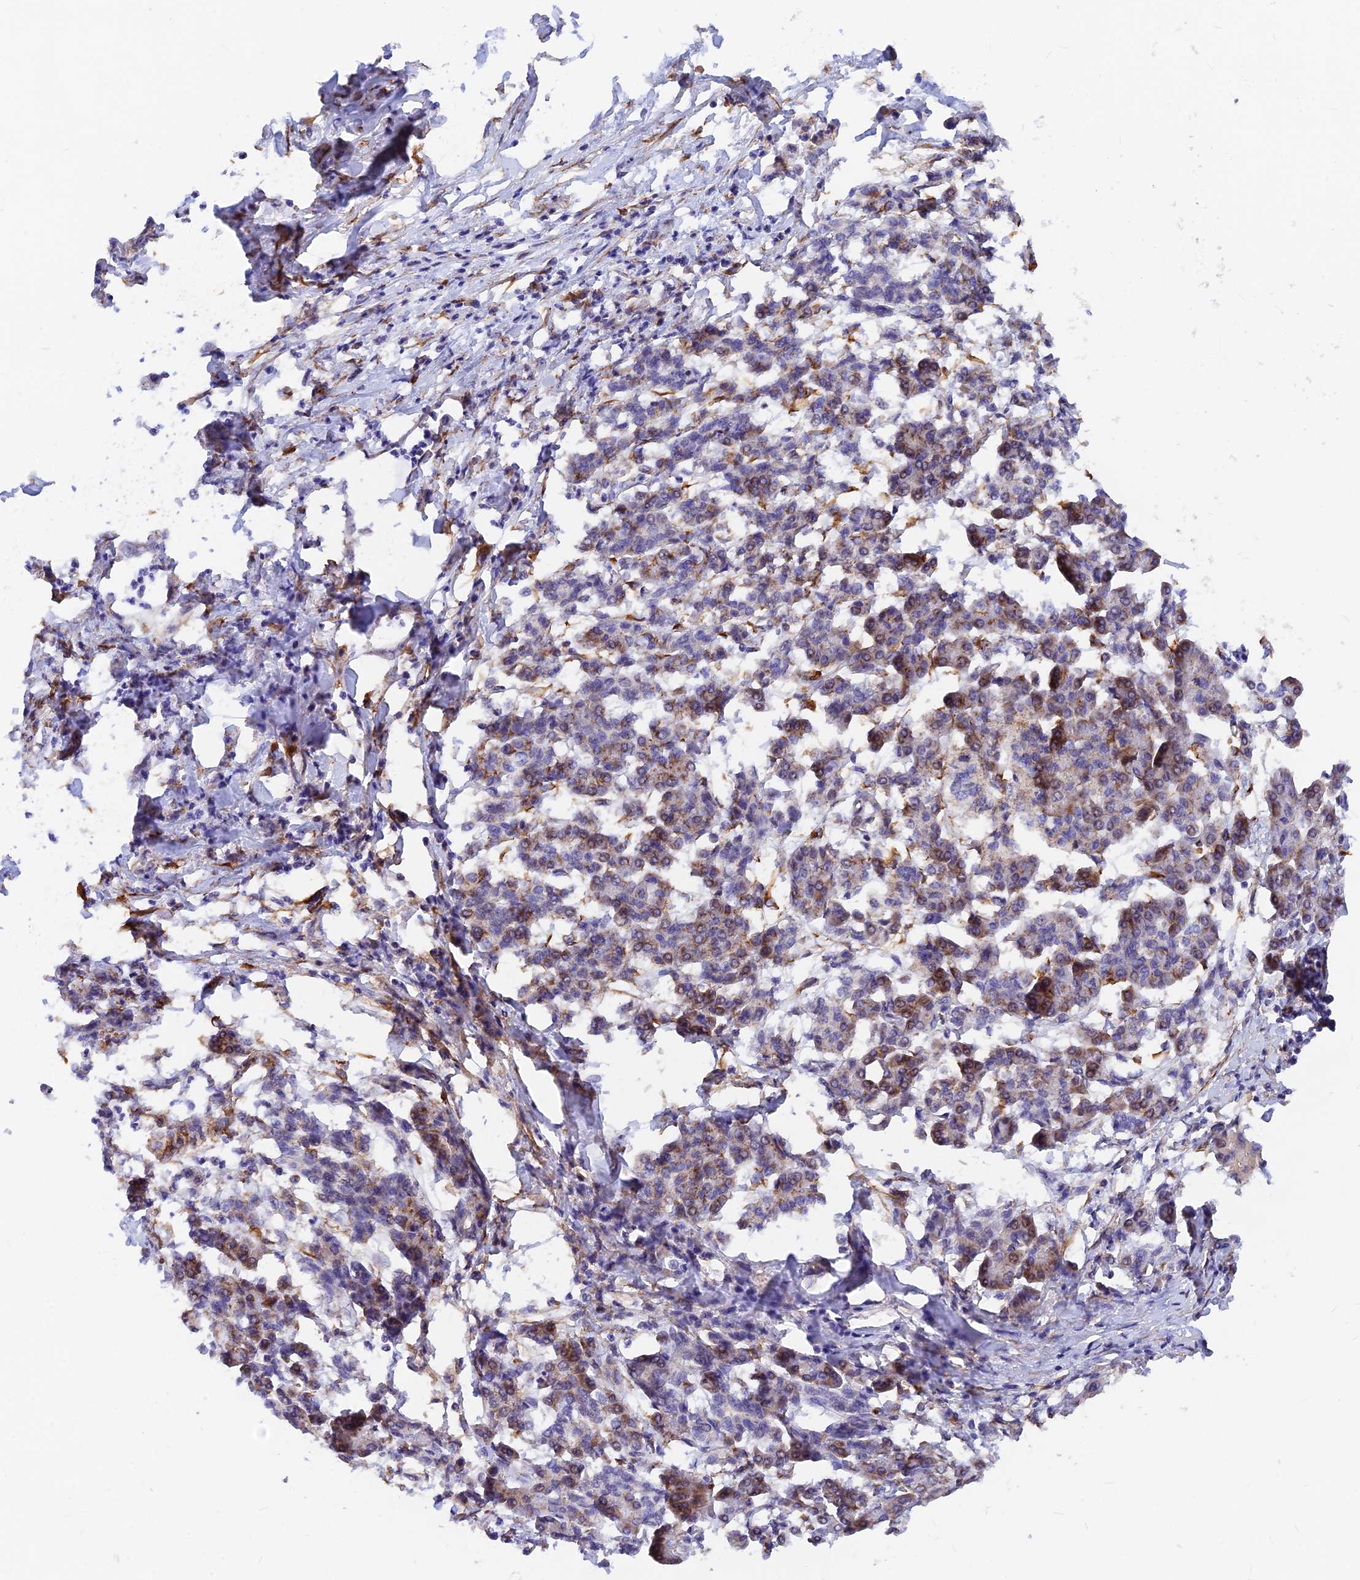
{"staining": {"intensity": "moderate", "quantity": "<25%", "location": "cytoplasmic/membranous"}, "tissue": "pancreatic cancer", "cell_type": "Tumor cells", "image_type": "cancer", "snomed": [{"axis": "morphology", "description": "Adenocarcinoma, NOS"}, {"axis": "topography", "description": "Pancreas"}], "caption": "Pancreatic cancer (adenocarcinoma) tissue demonstrates moderate cytoplasmic/membranous staining in approximately <25% of tumor cells (DAB IHC with brightfield microscopy, high magnification).", "gene": "VSTM2L", "patient": {"sex": "female", "age": 55}}